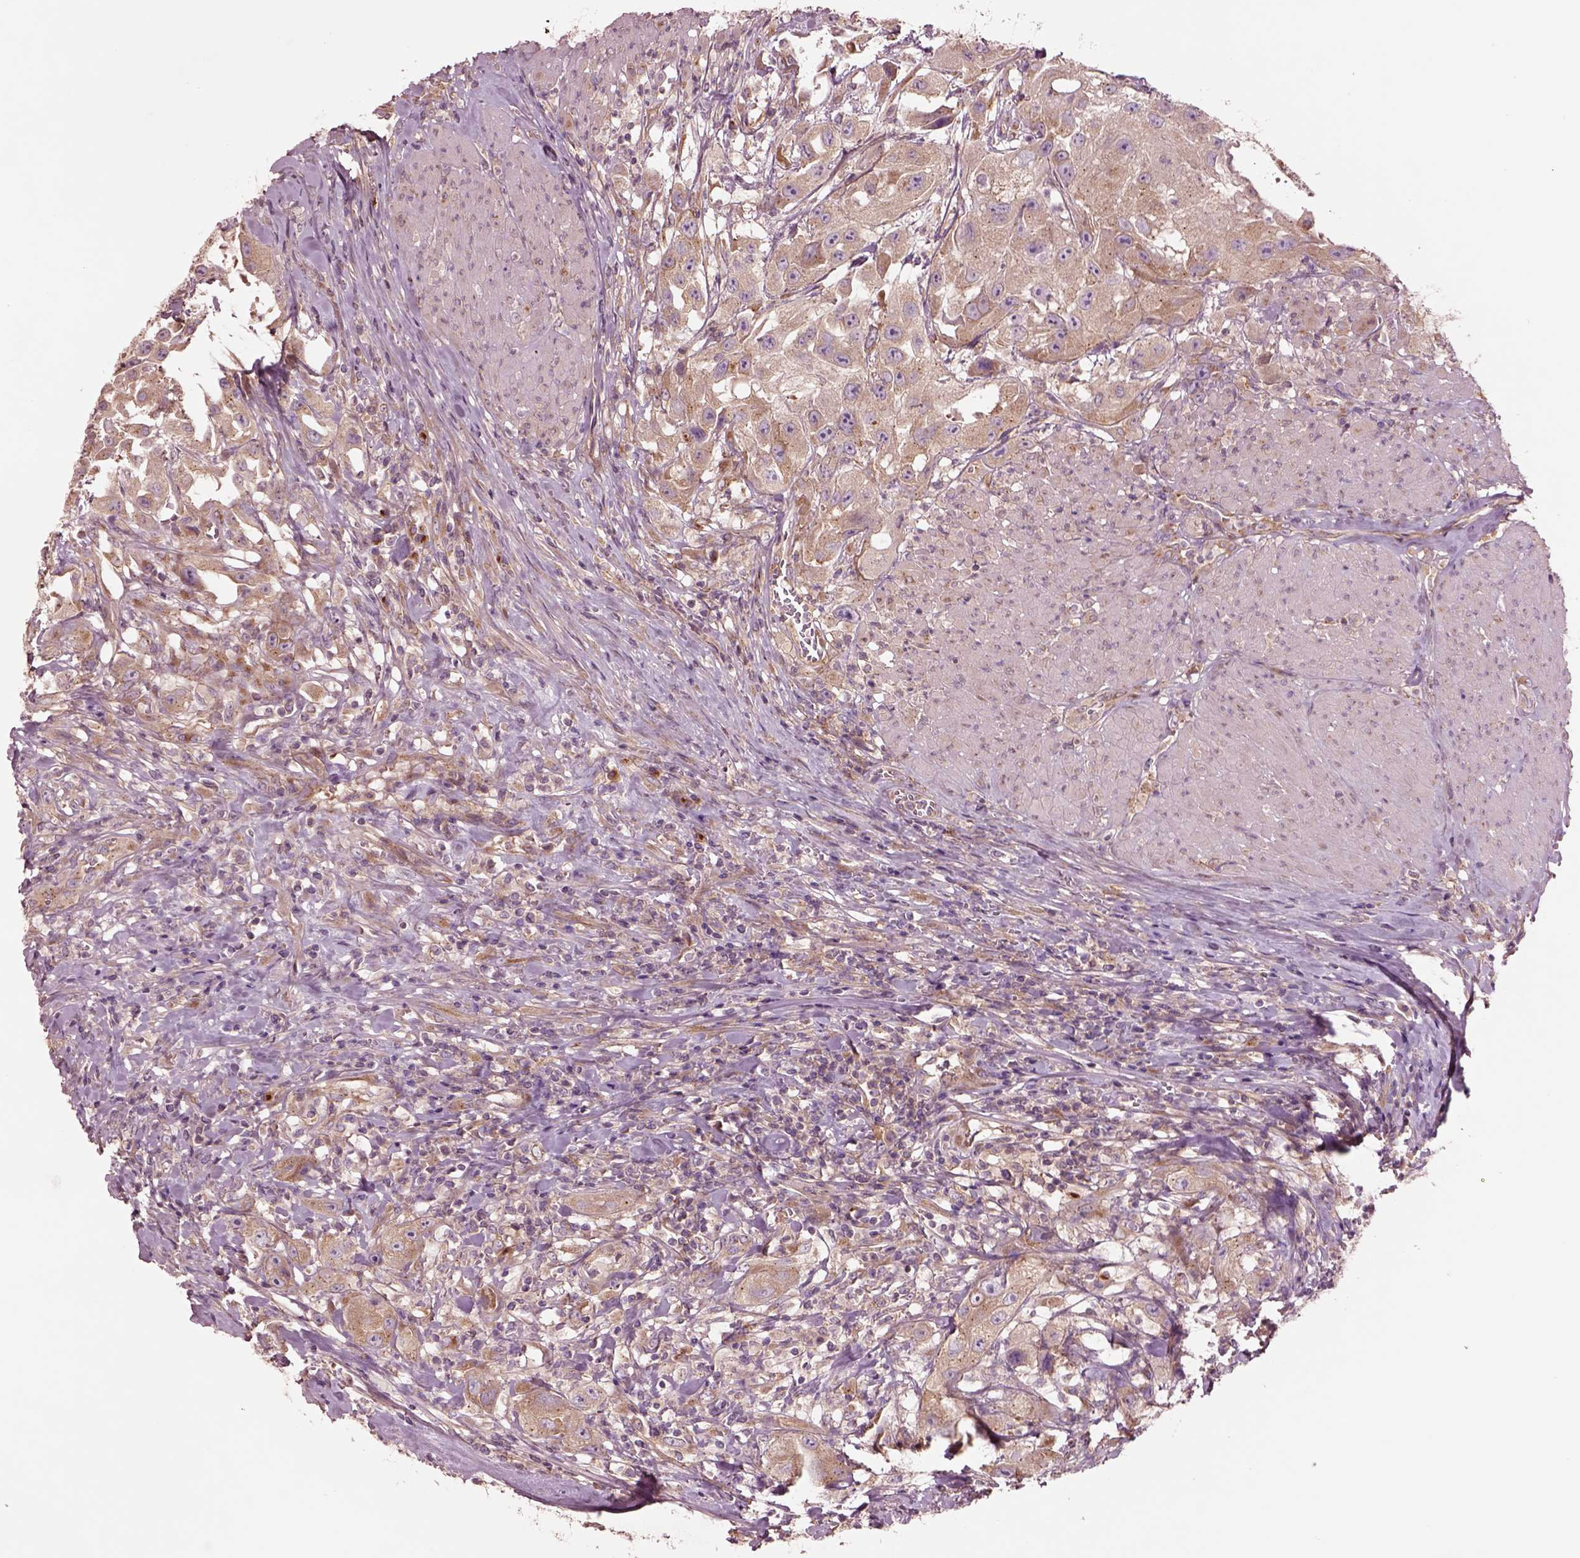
{"staining": {"intensity": "weak", "quantity": ">75%", "location": "cytoplasmic/membranous"}, "tissue": "urothelial cancer", "cell_type": "Tumor cells", "image_type": "cancer", "snomed": [{"axis": "morphology", "description": "Urothelial carcinoma, High grade"}, {"axis": "topography", "description": "Urinary bladder"}], "caption": "Urothelial carcinoma (high-grade) tissue displays weak cytoplasmic/membranous positivity in about >75% of tumor cells, visualized by immunohistochemistry.", "gene": "SEC23A", "patient": {"sex": "male", "age": 79}}